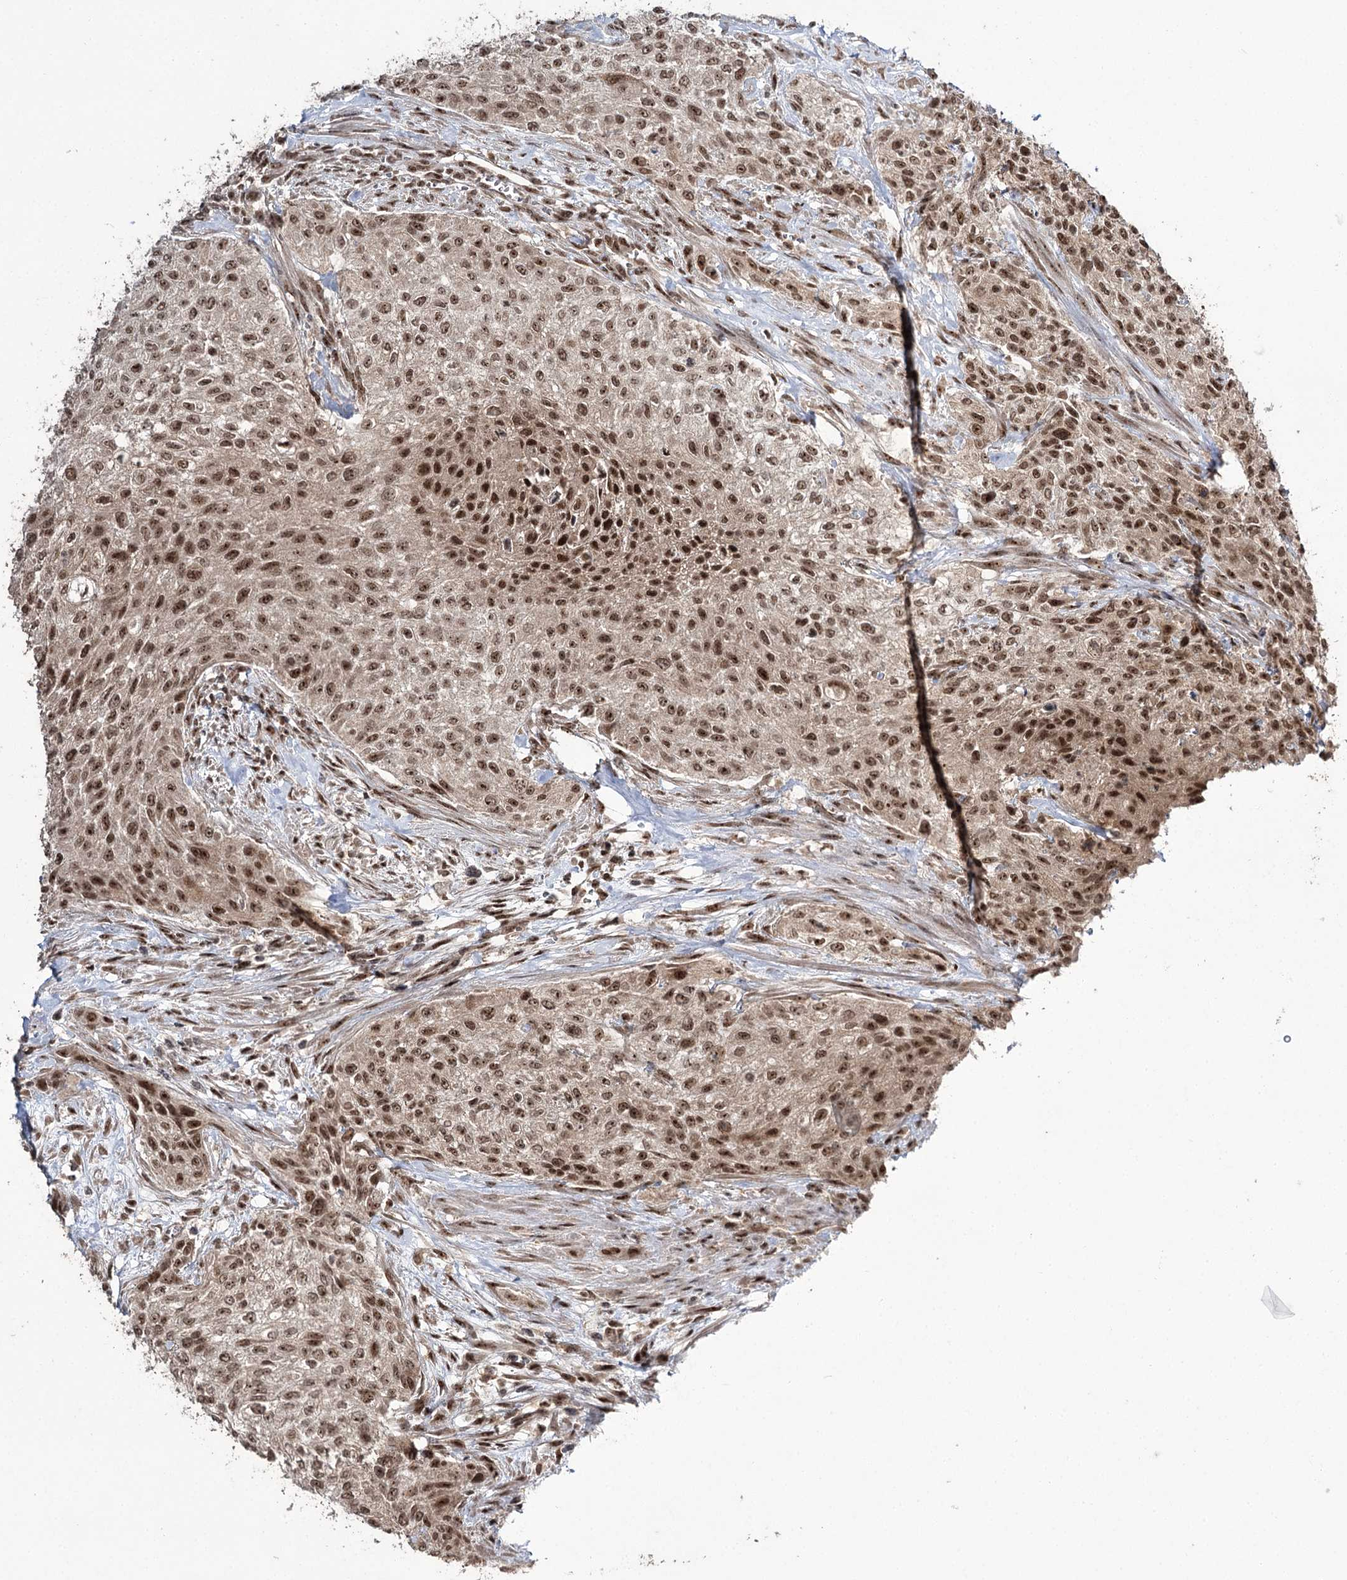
{"staining": {"intensity": "moderate", "quantity": ">75%", "location": "nuclear"}, "tissue": "urothelial cancer", "cell_type": "Tumor cells", "image_type": "cancer", "snomed": [{"axis": "morphology", "description": "Normal tissue, NOS"}, {"axis": "morphology", "description": "Urothelial carcinoma, NOS"}, {"axis": "topography", "description": "Urinary bladder"}, {"axis": "topography", "description": "Peripheral nerve tissue"}], "caption": "Human urothelial cancer stained with a protein marker demonstrates moderate staining in tumor cells.", "gene": "ERCC3", "patient": {"sex": "male", "age": 35}}